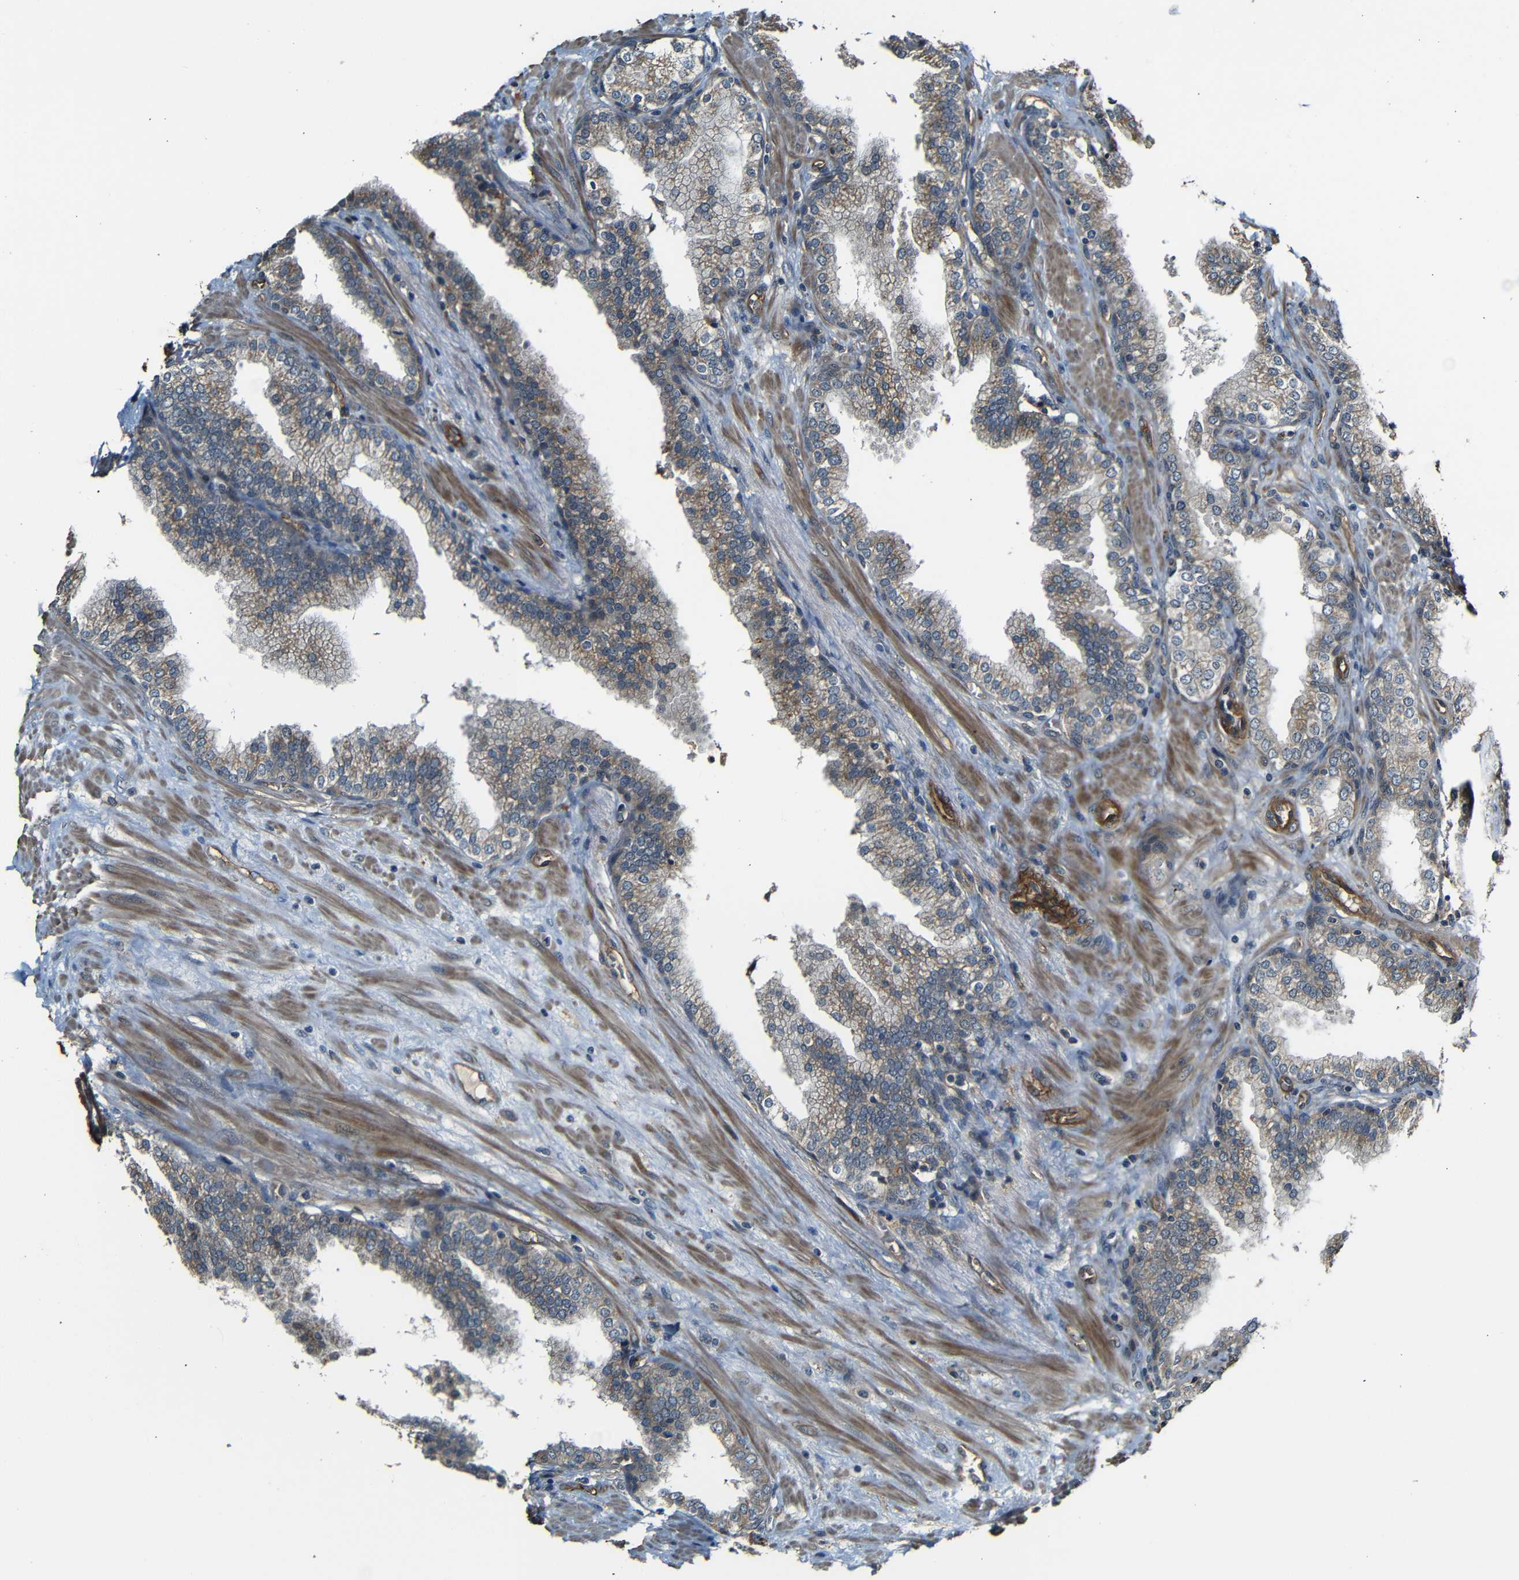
{"staining": {"intensity": "weak", "quantity": ">75%", "location": "cytoplasmic/membranous"}, "tissue": "prostate", "cell_type": "Glandular cells", "image_type": "normal", "snomed": [{"axis": "morphology", "description": "Normal tissue, NOS"}, {"axis": "topography", "description": "Prostate"}], "caption": "IHC micrograph of benign human prostate stained for a protein (brown), which reveals low levels of weak cytoplasmic/membranous positivity in approximately >75% of glandular cells.", "gene": "RELL1", "patient": {"sex": "male", "age": 51}}